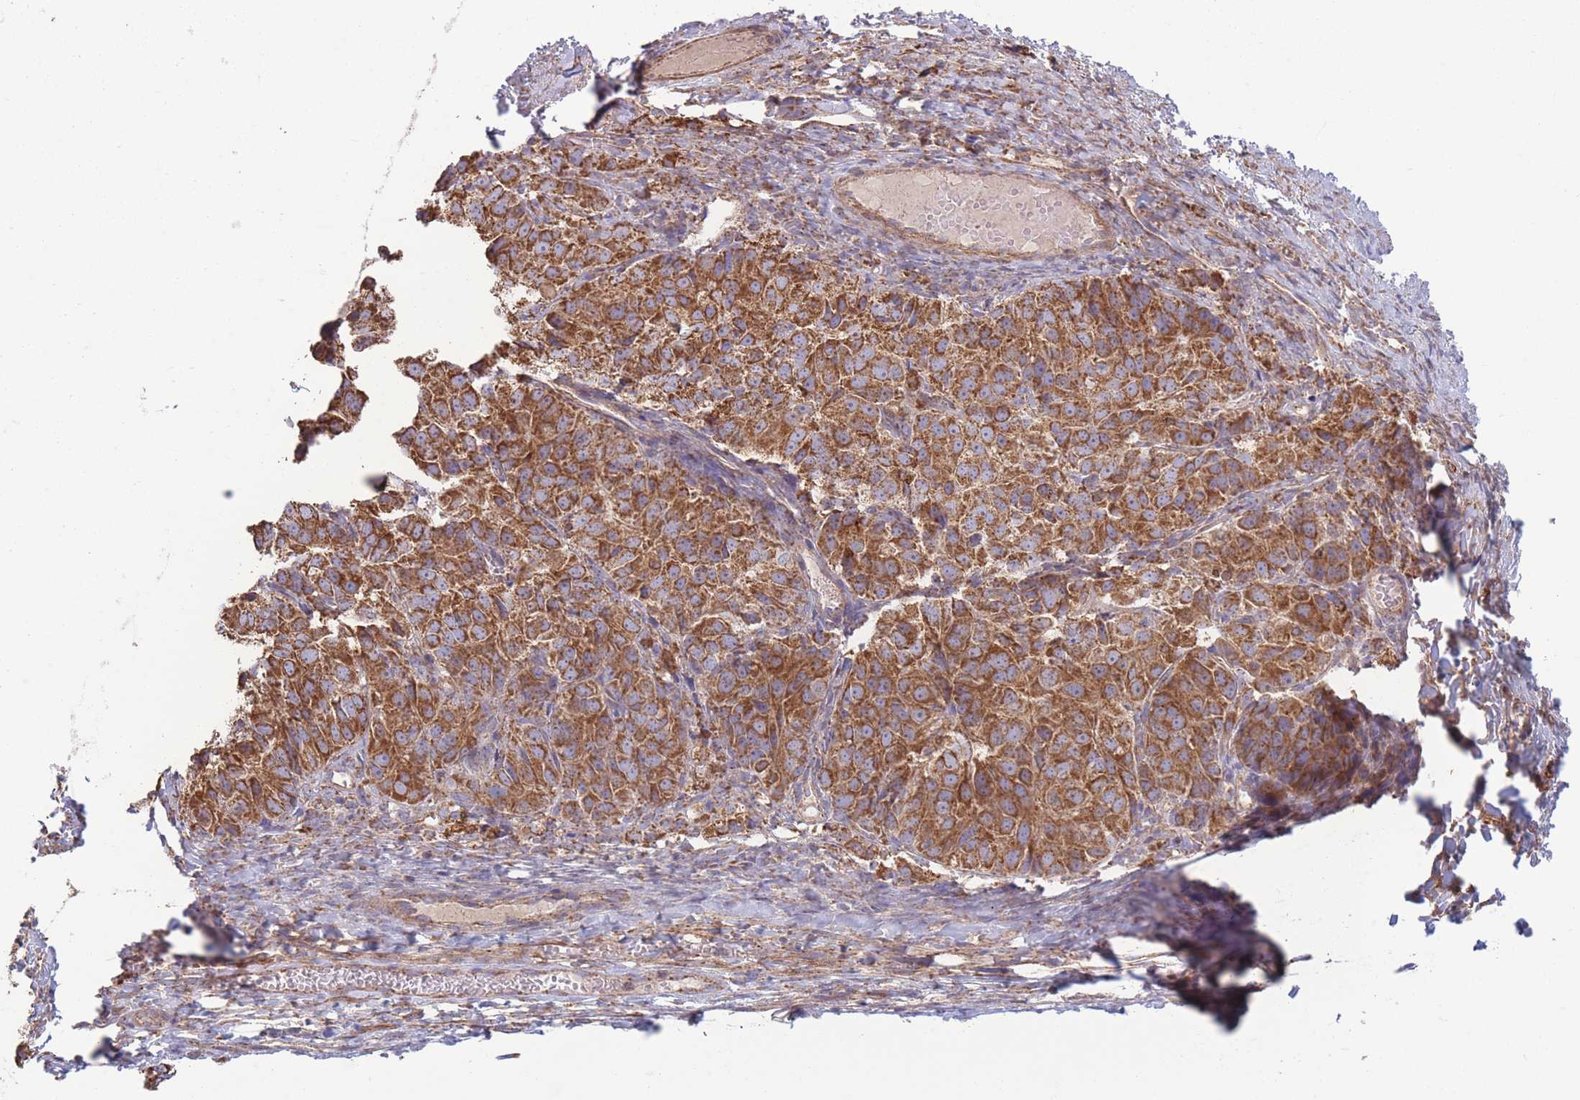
{"staining": {"intensity": "strong", "quantity": ">75%", "location": "cytoplasmic/membranous"}, "tissue": "ovarian cancer", "cell_type": "Tumor cells", "image_type": "cancer", "snomed": [{"axis": "morphology", "description": "Carcinoma, endometroid"}, {"axis": "topography", "description": "Ovary"}], "caption": "The immunohistochemical stain highlights strong cytoplasmic/membranous positivity in tumor cells of endometroid carcinoma (ovarian) tissue. (IHC, brightfield microscopy, high magnification).", "gene": "KIF16B", "patient": {"sex": "female", "age": 51}}